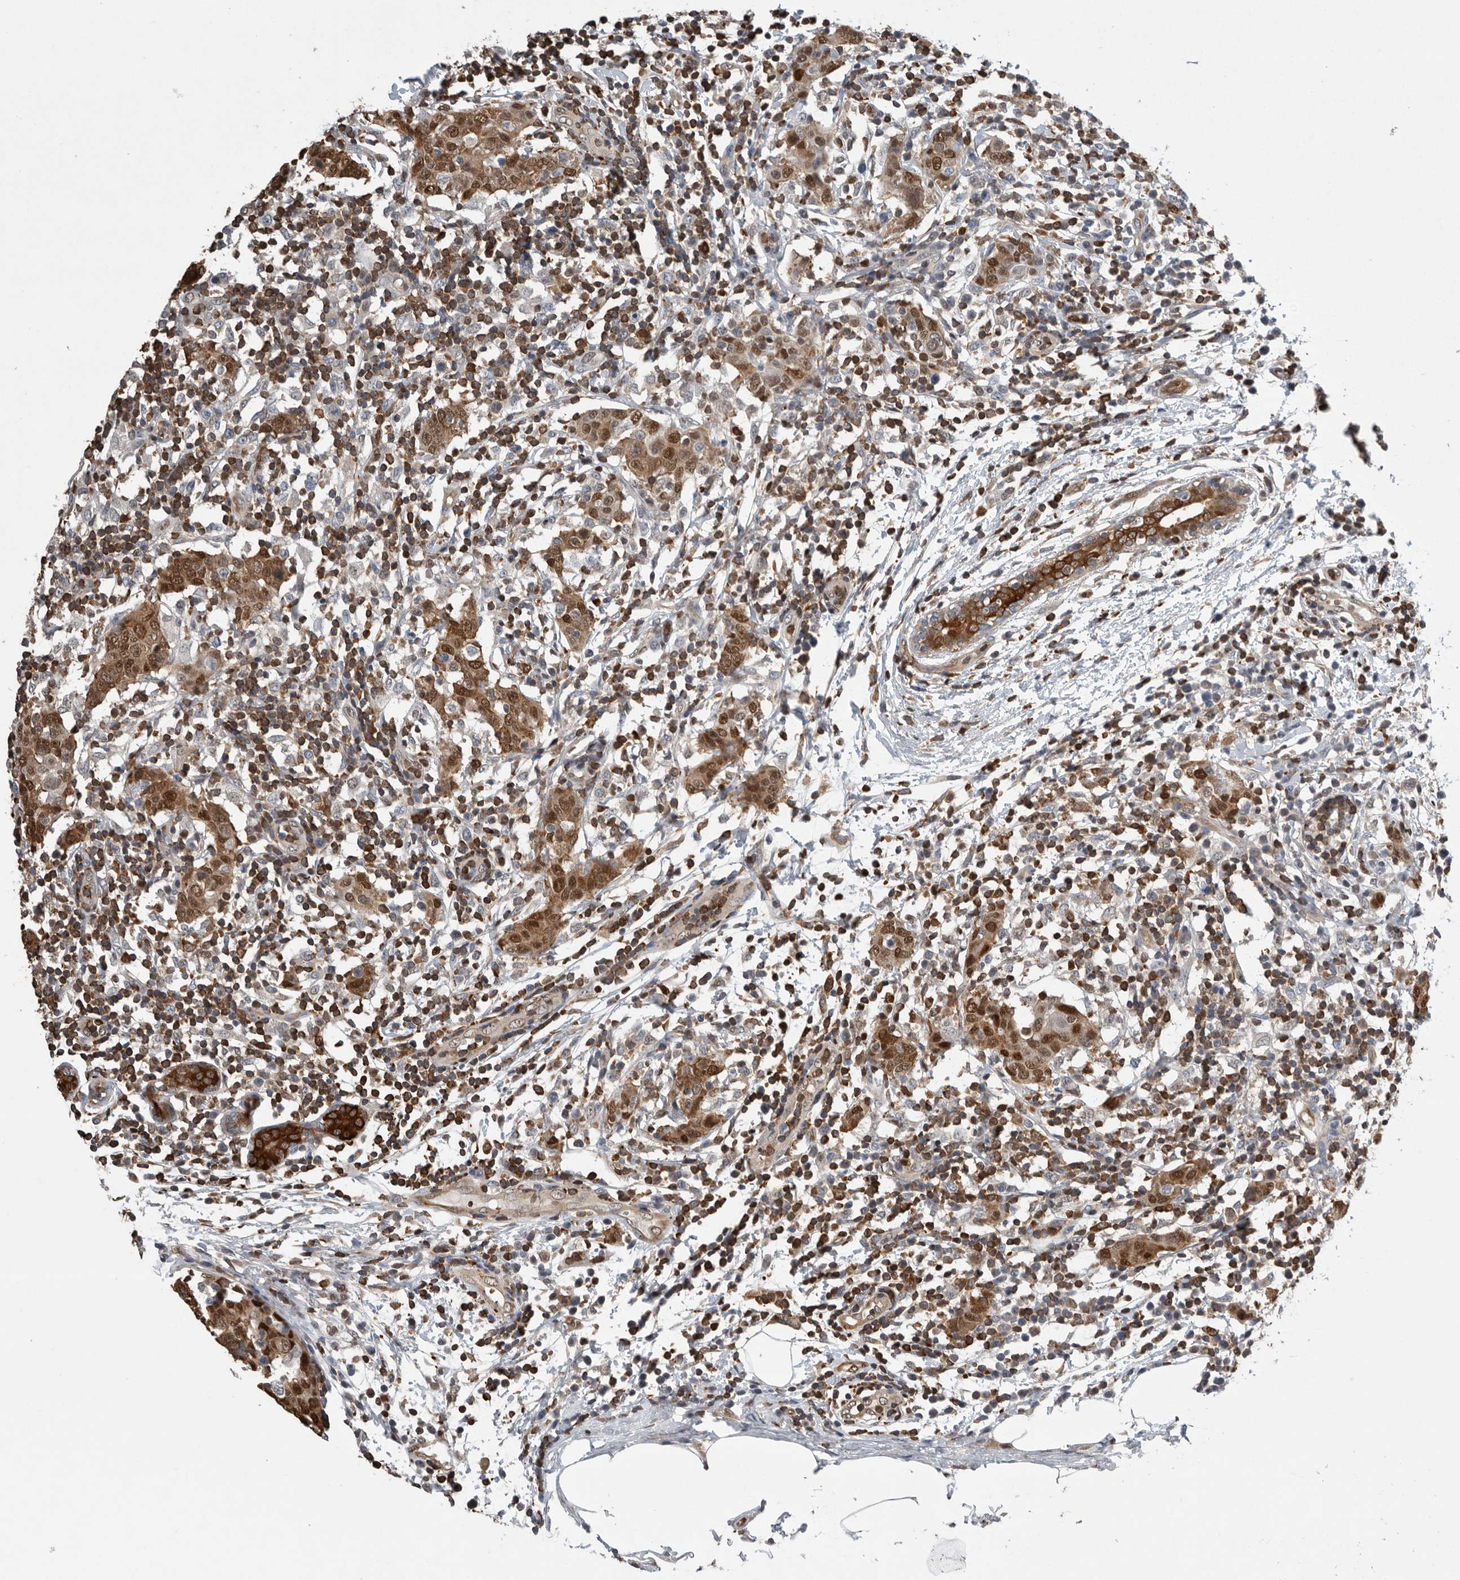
{"staining": {"intensity": "moderate", "quantity": ">75%", "location": "cytoplasmic/membranous,nuclear"}, "tissue": "breast cancer", "cell_type": "Tumor cells", "image_type": "cancer", "snomed": [{"axis": "morphology", "description": "Normal tissue, NOS"}, {"axis": "morphology", "description": "Duct carcinoma"}, {"axis": "topography", "description": "Breast"}], "caption": "Moderate cytoplasmic/membranous and nuclear expression for a protein is seen in approximately >75% of tumor cells of breast cancer using immunohistochemistry (IHC).", "gene": "PDCD4", "patient": {"sex": "female", "age": 37}}